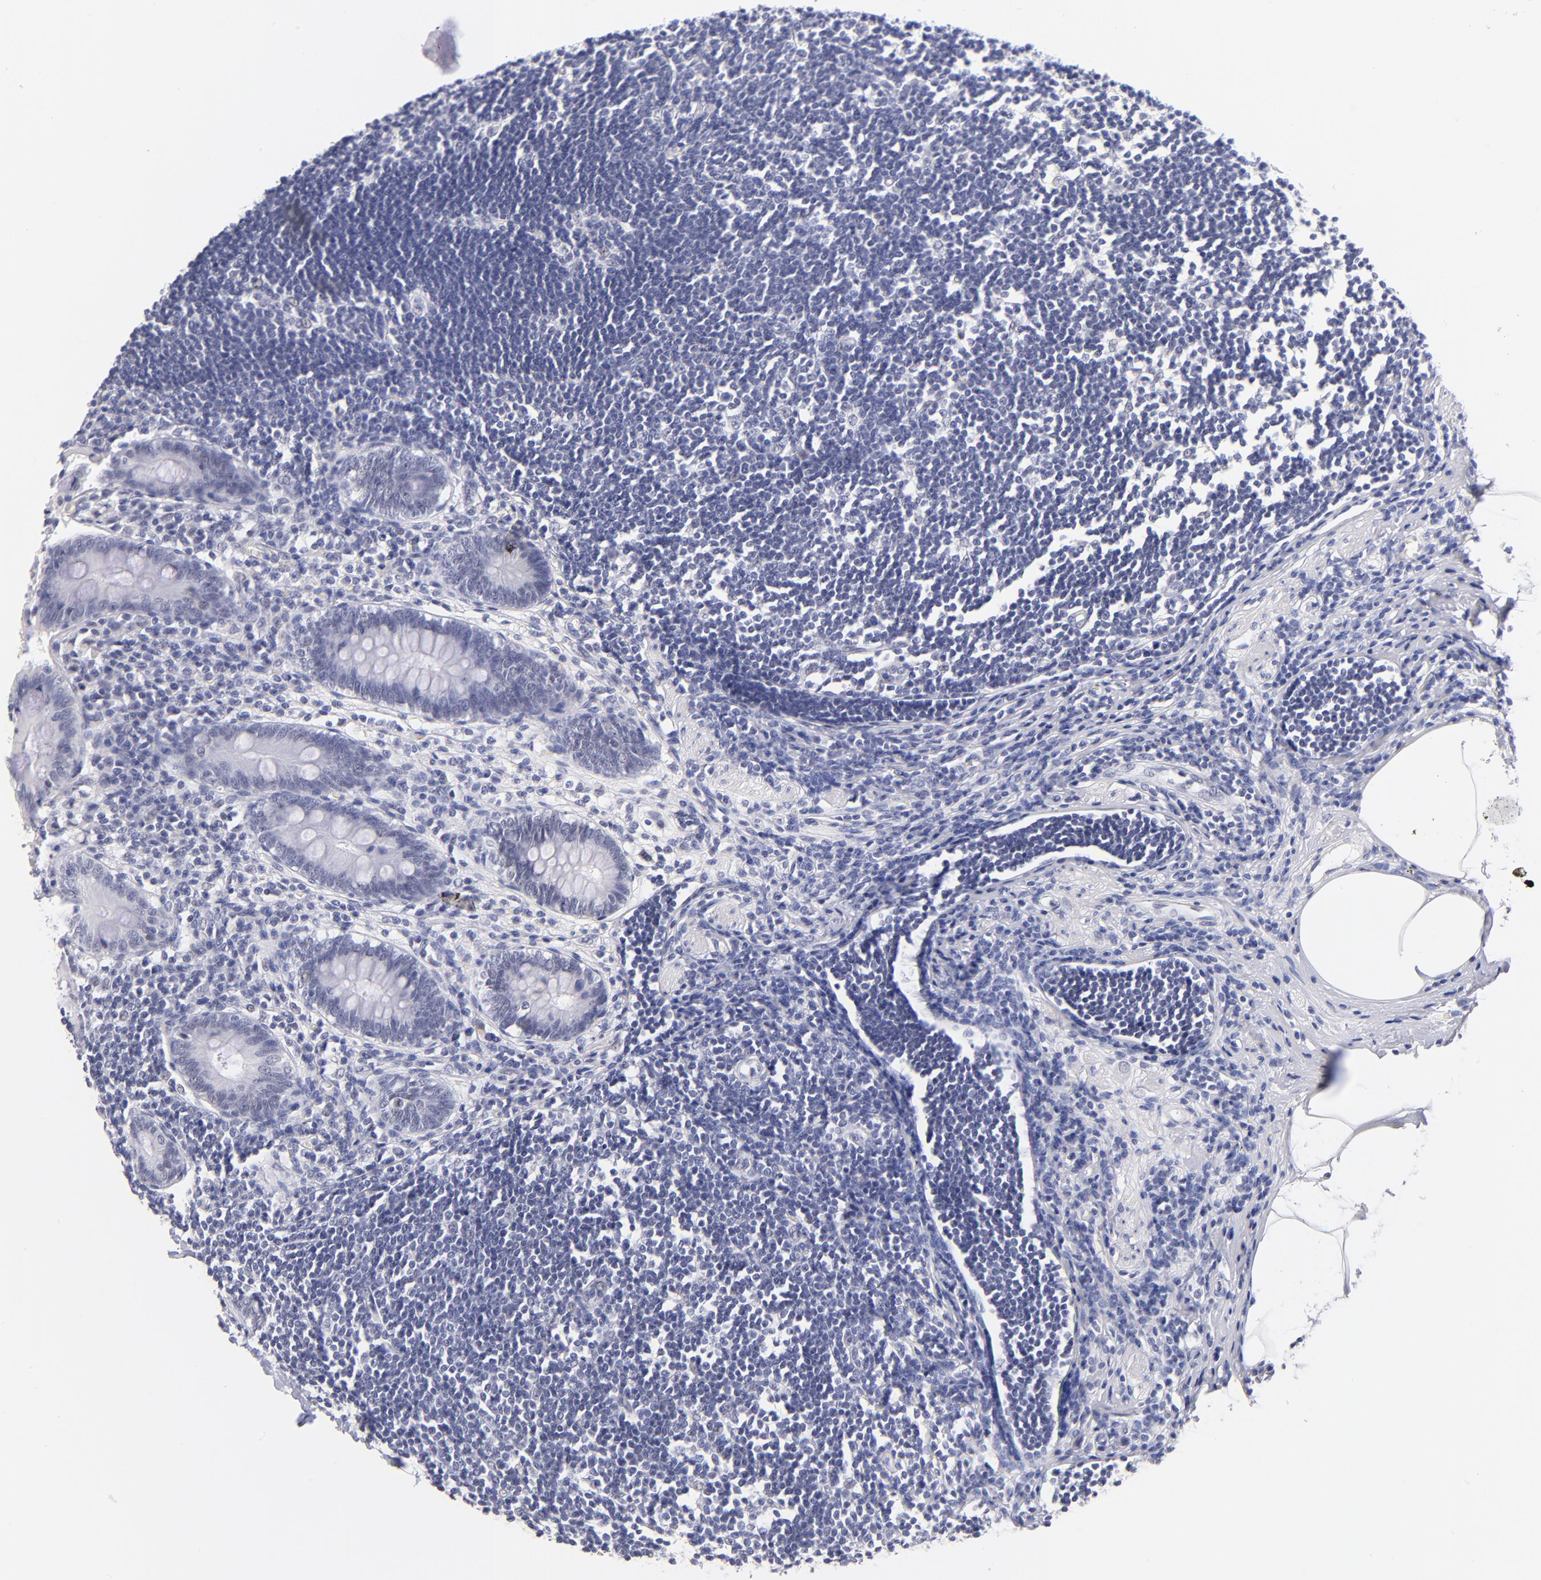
{"staining": {"intensity": "negative", "quantity": "none", "location": "none"}, "tissue": "appendix", "cell_type": "Glandular cells", "image_type": "normal", "snomed": [{"axis": "morphology", "description": "Normal tissue, NOS"}, {"axis": "topography", "description": "Appendix"}], "caption": "DAB (3,3'-diaminobenzidine) immunohistochemical staining of normal human appendix demonstrates no significant staining in glandular cells. The staining was performed using DAB (3,3'-diaminobenzidine) to visualize the protein expression in brown, while the nuclei were stained in blue with hematoxylin (Magnification: 20x).", "gene": "SNRPB", "patient": {"sex": "female", "age": 50}}